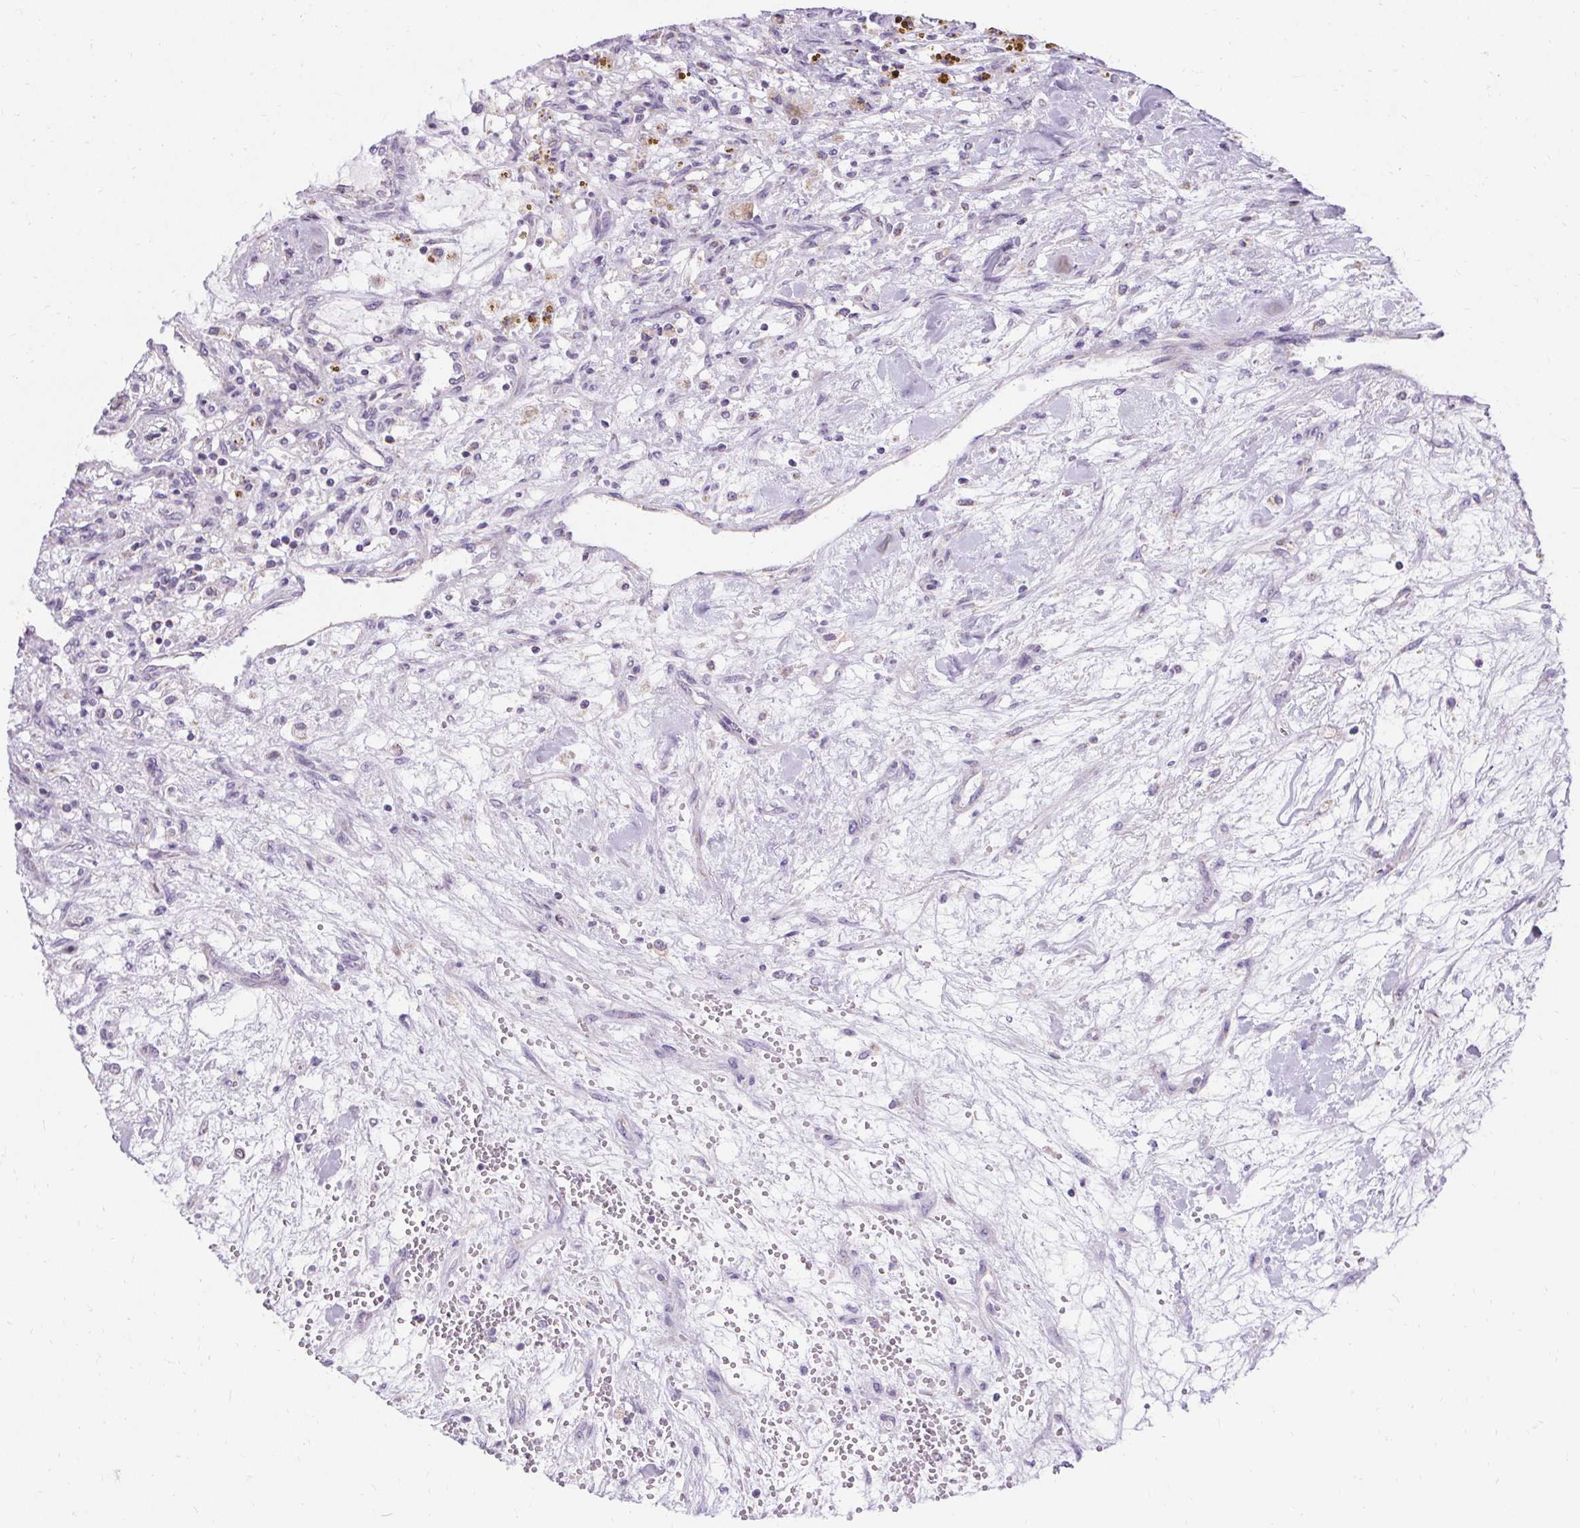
{"staining": {"intensity": "negative", "quantity": "none", "location": "none"}, "tissue": "renal cancer", "cell_type": "Tumor cells", "image_type": "cancer", "snomed": [{"axis": "morphology", "description": "Adenocarcinoma, NOS"}, {"axis": "topography", "description": "Kidney"}], "caption": "An image of human adenocarcinoma (renal) is negative for staining in tumor cells.", "gene": "ASGR2", "patient": {"sex": "female", "age": 63}}